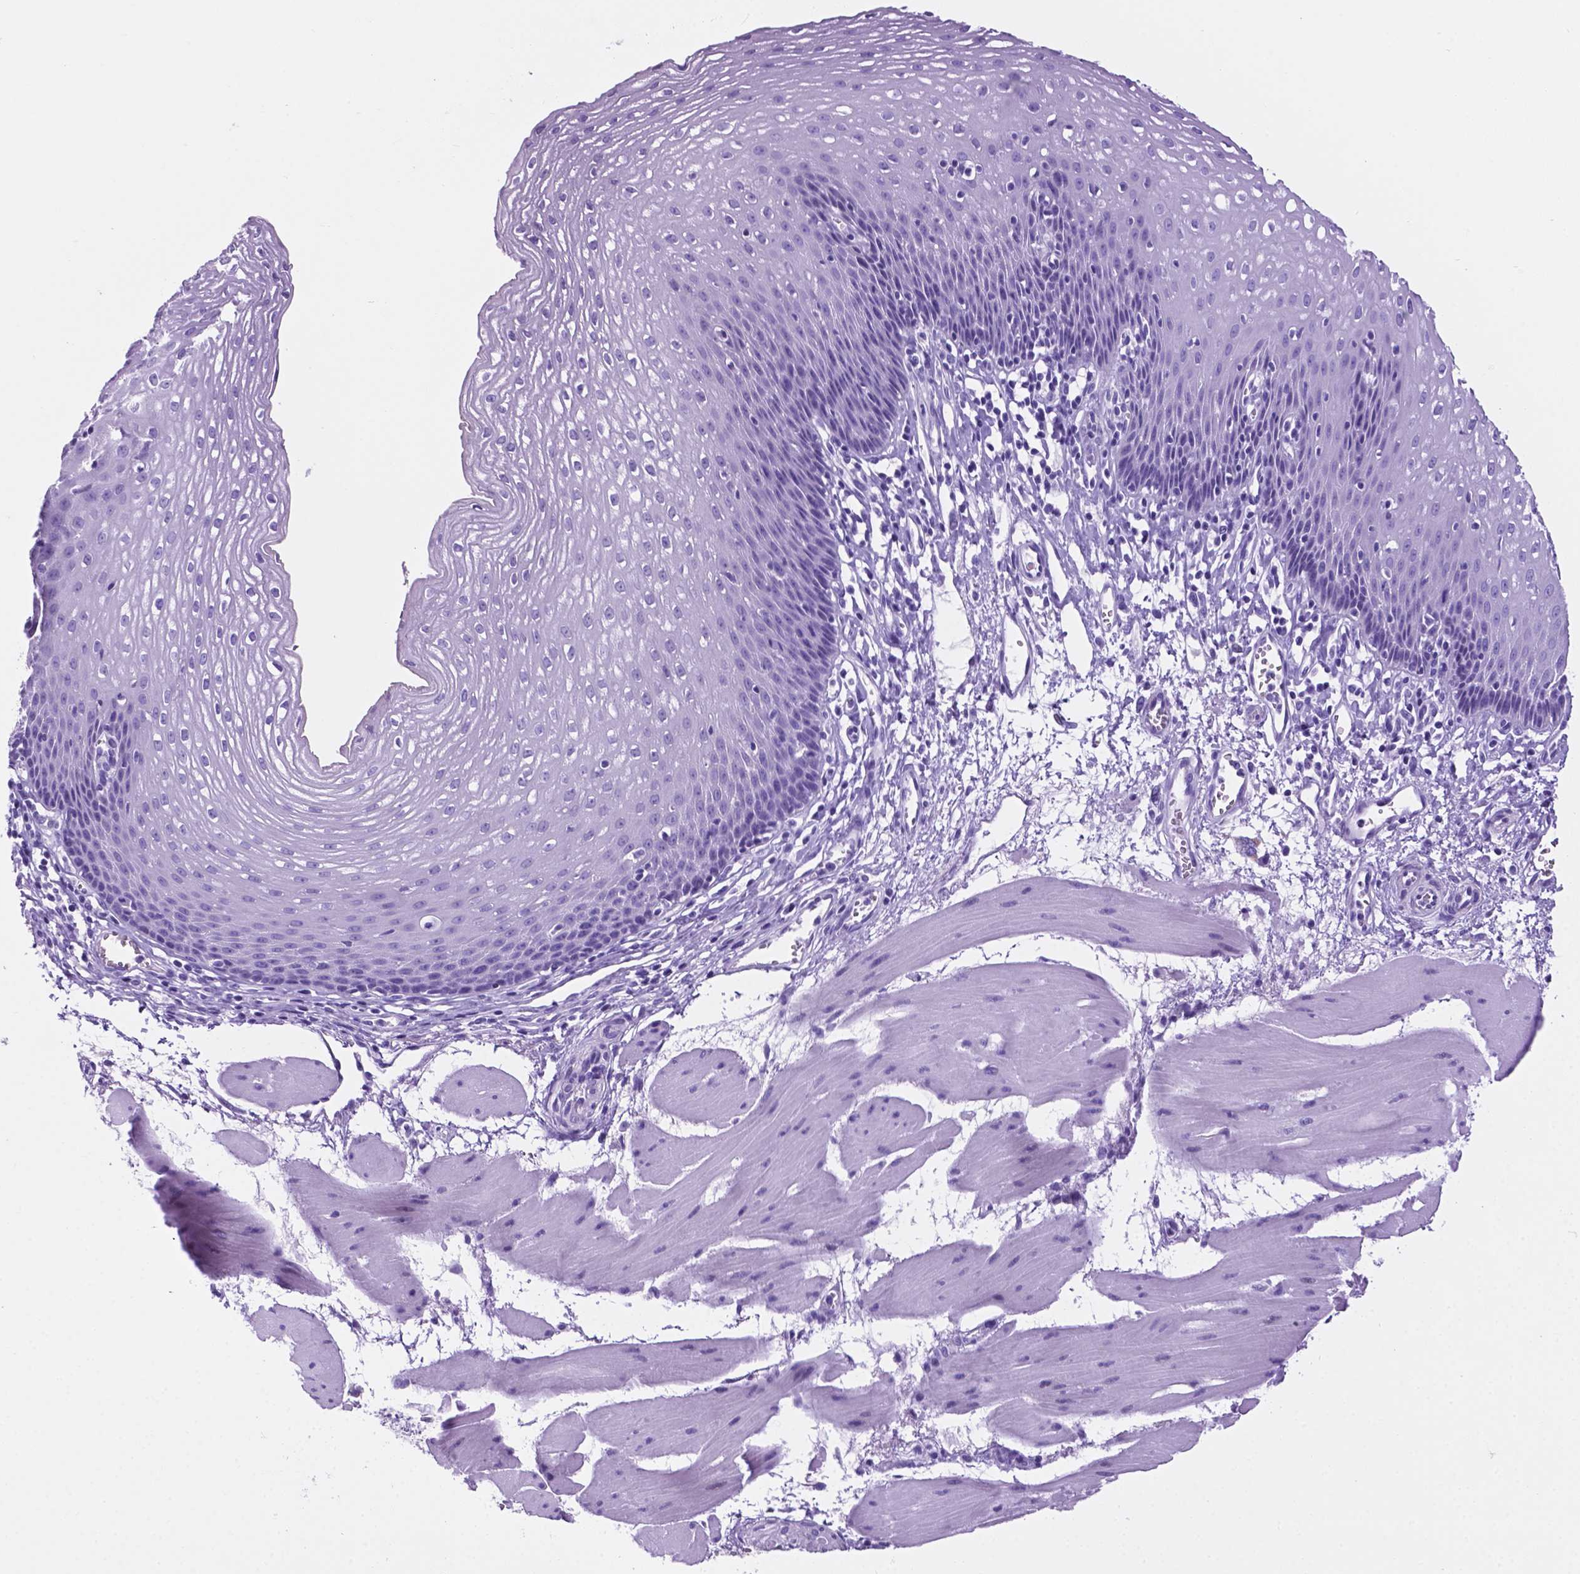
{"staining": {"intensity": "negative", "quantity": "none", "location": "none"}, "tissue": "esophagus", "cell_type": "Squamous epithelial cells", "image_type": "normal", "snomed": [{"axis": "morphology", "description": "Normal tissue, NOS"}, {"axis": "topography", "description": "Esophagus"}], "caption": "IHC histopathology image of normal esophagus stained for a protein (brown), which reveals no expression in squamous epithelial cells. (DAB immunohistochemistry (IHC) visualized using brightfield microscopy, high magnification).", "gene": "C17orf107", "patient": {"sex": "female", "age": 64}}